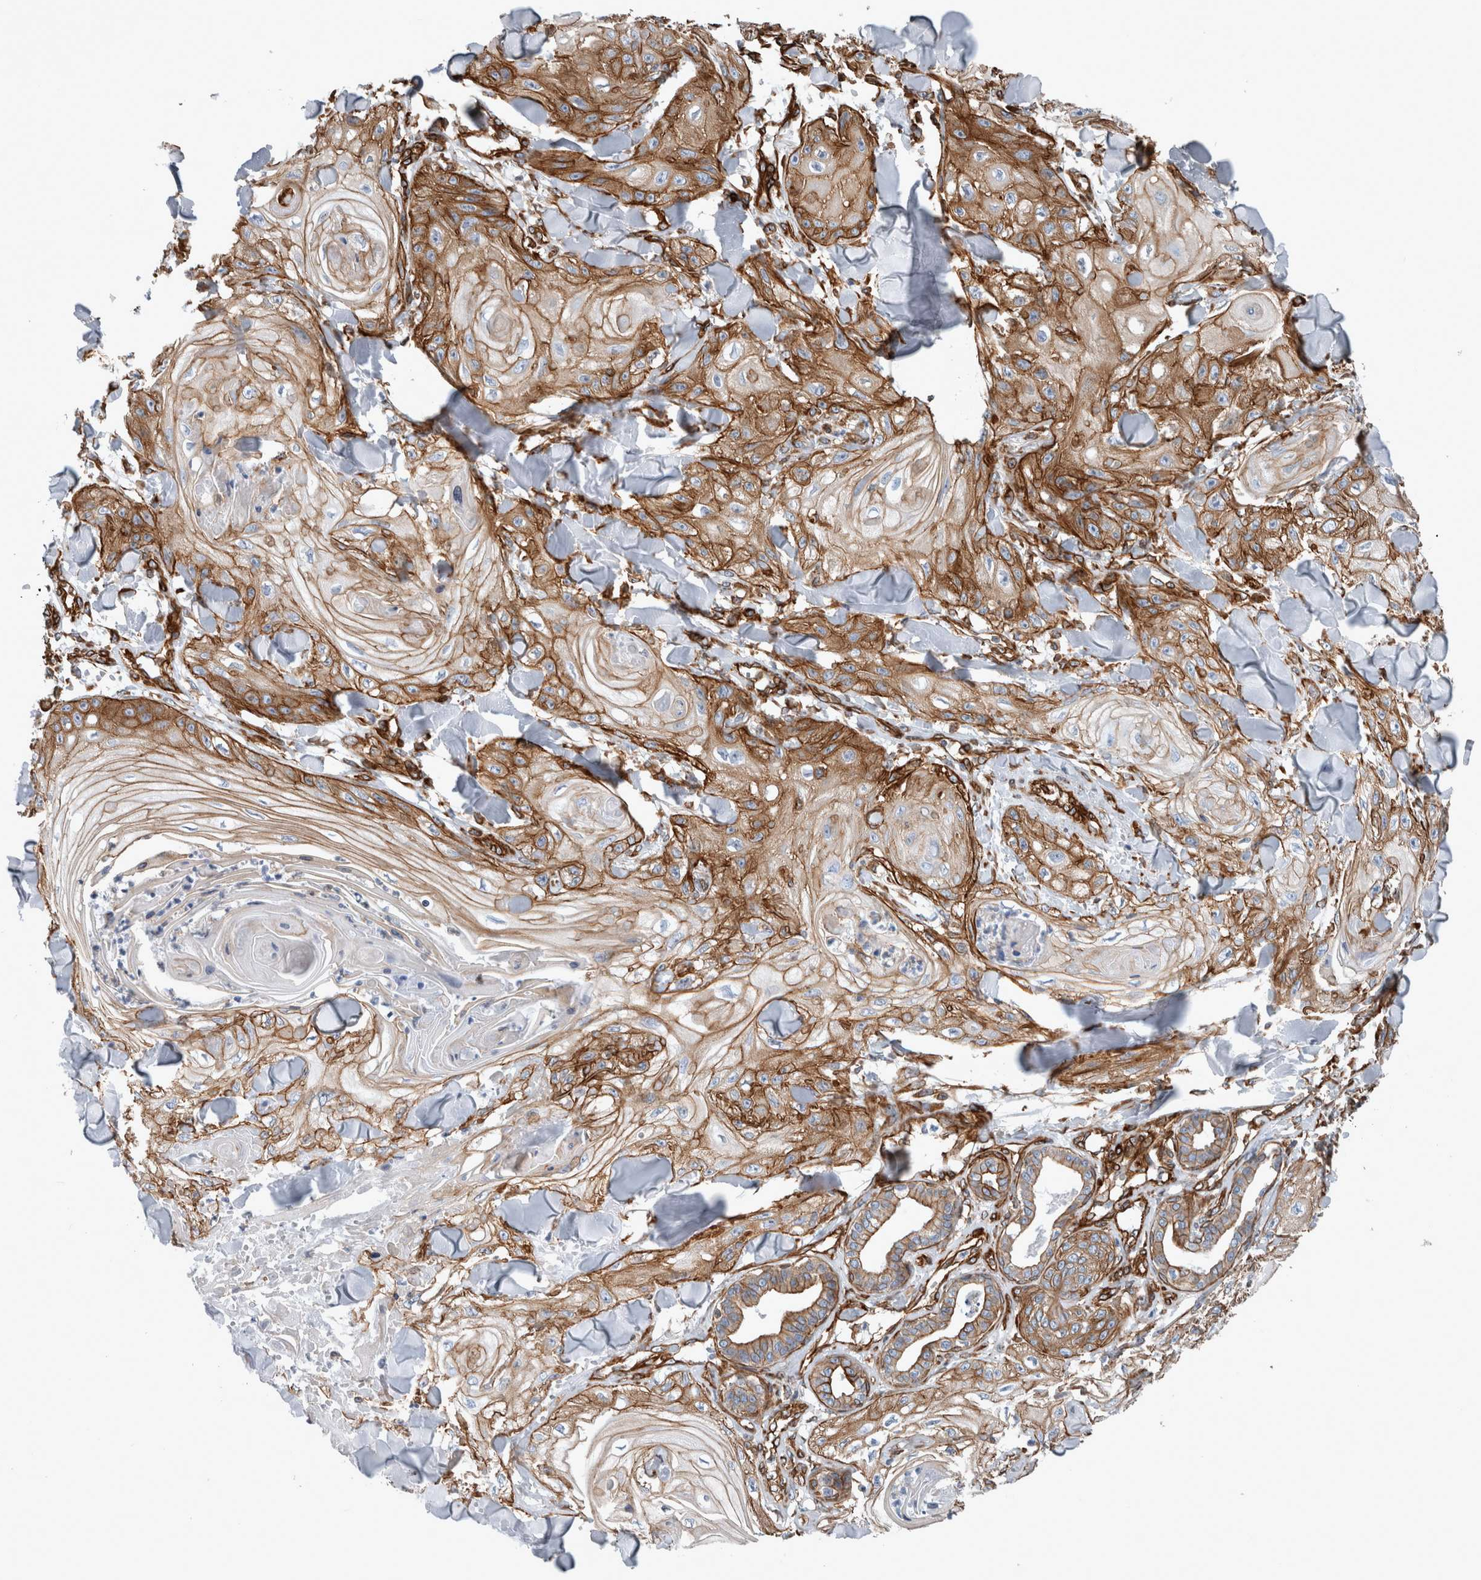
{"staining": {"intensity": "strong", "quantity": ">75%", "location": "cytoplasmic/membranous"}, "tissue": "skin cancer", "cell_type": "Tumor cells", "image_type": "cancer", "snomed": [{"axis": "morphology", "description": "Squamous cell carcinoma, NOS"}, {"axis": "topography", "description": "Skin"}], "caption": "This image shows immunohistochemistry staining of skin squamous cell carcinoma, with high strong cytoplasmic/membranous staining in approximately >75% of tumor cells.", "gene": "PLEC", "patient": {"sex": "male", "age": 74}}